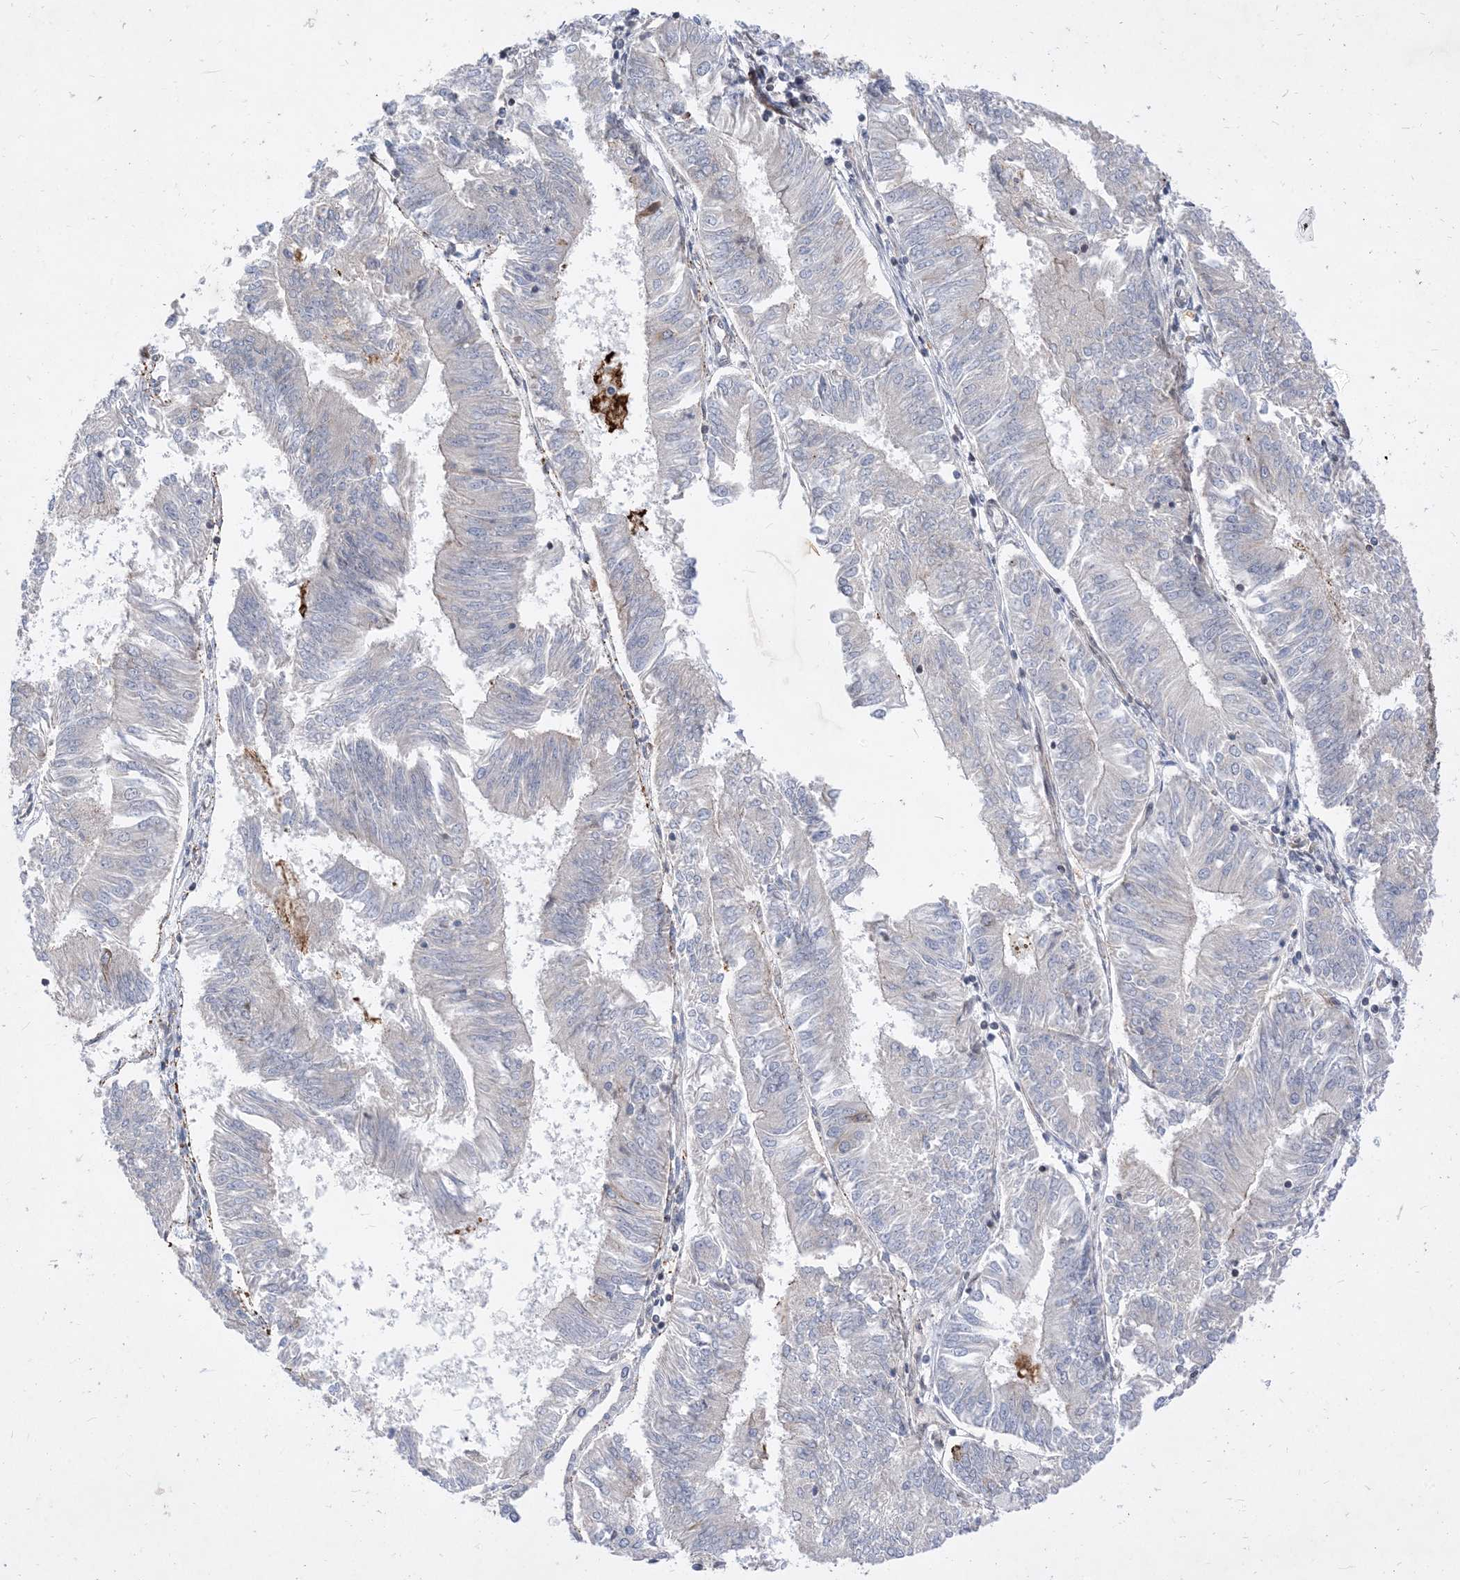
{"staining": {"intensity": "negative", "quantity": "none", "location": "none"}, "tissue": "endometrial cancer", "cell_type": "Tumor cells", "image_type": "cancer", "snomed": [{"axis": "morphology", "description": "Adenocarcinoma, NOS"}, {"axis": "topography", "description": "Endometrium"}], "caption": "Endometrial cancer was stained to show a protein in brown. There is no significant expression in tumor cells.", "gene": "TYSND1", "patient": {"sex": "female", "age": 58}}